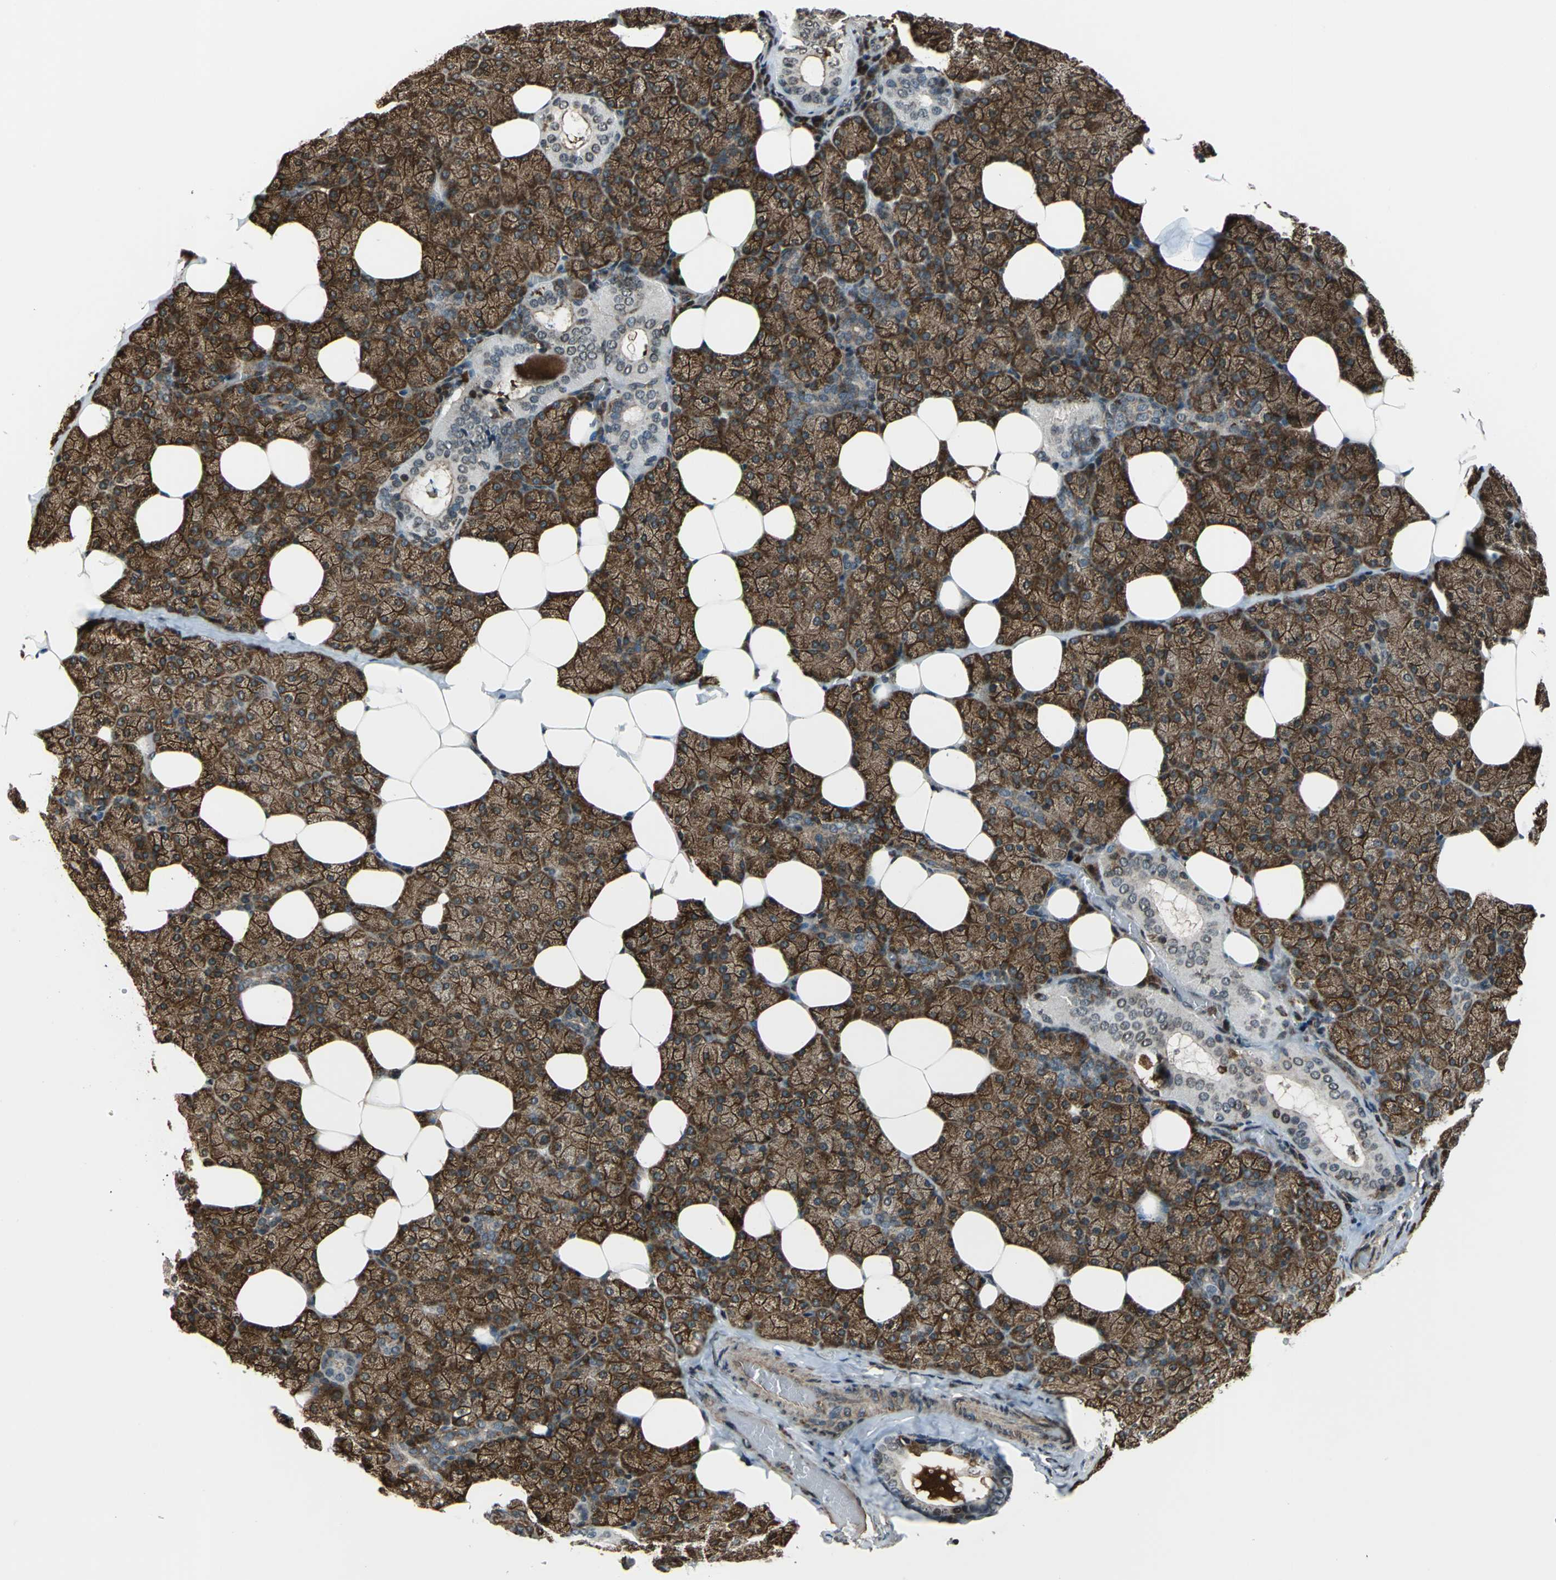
{"staining": {"intensity": "strong", "quantity": ">75%", "location": "cytoplasmic/membranous"}, "tissue": "salivary gland", "cell_type": "Glandular cells", "image_type": "normal", "snomed": [{"axis": "morphology", "description": "Normal tissue, NOS"}, {"axis": "topography", "description": "Lymph node"}, {"axis": "topography", "description": "Salivary gland"}], "caption": "Salivary gland stained for a protein demonstrates strong cytoplasmic/membranous positivity in glandular cells. The staining was performed using DAB (3,3'-diaminobenzidine) to visualize the protein expression in brown, while the nuclei were stained in blue with hematoxylin (Magnification: 20x).", "gene": "AATF", "patient": {"sex": "male", "age": 8}}